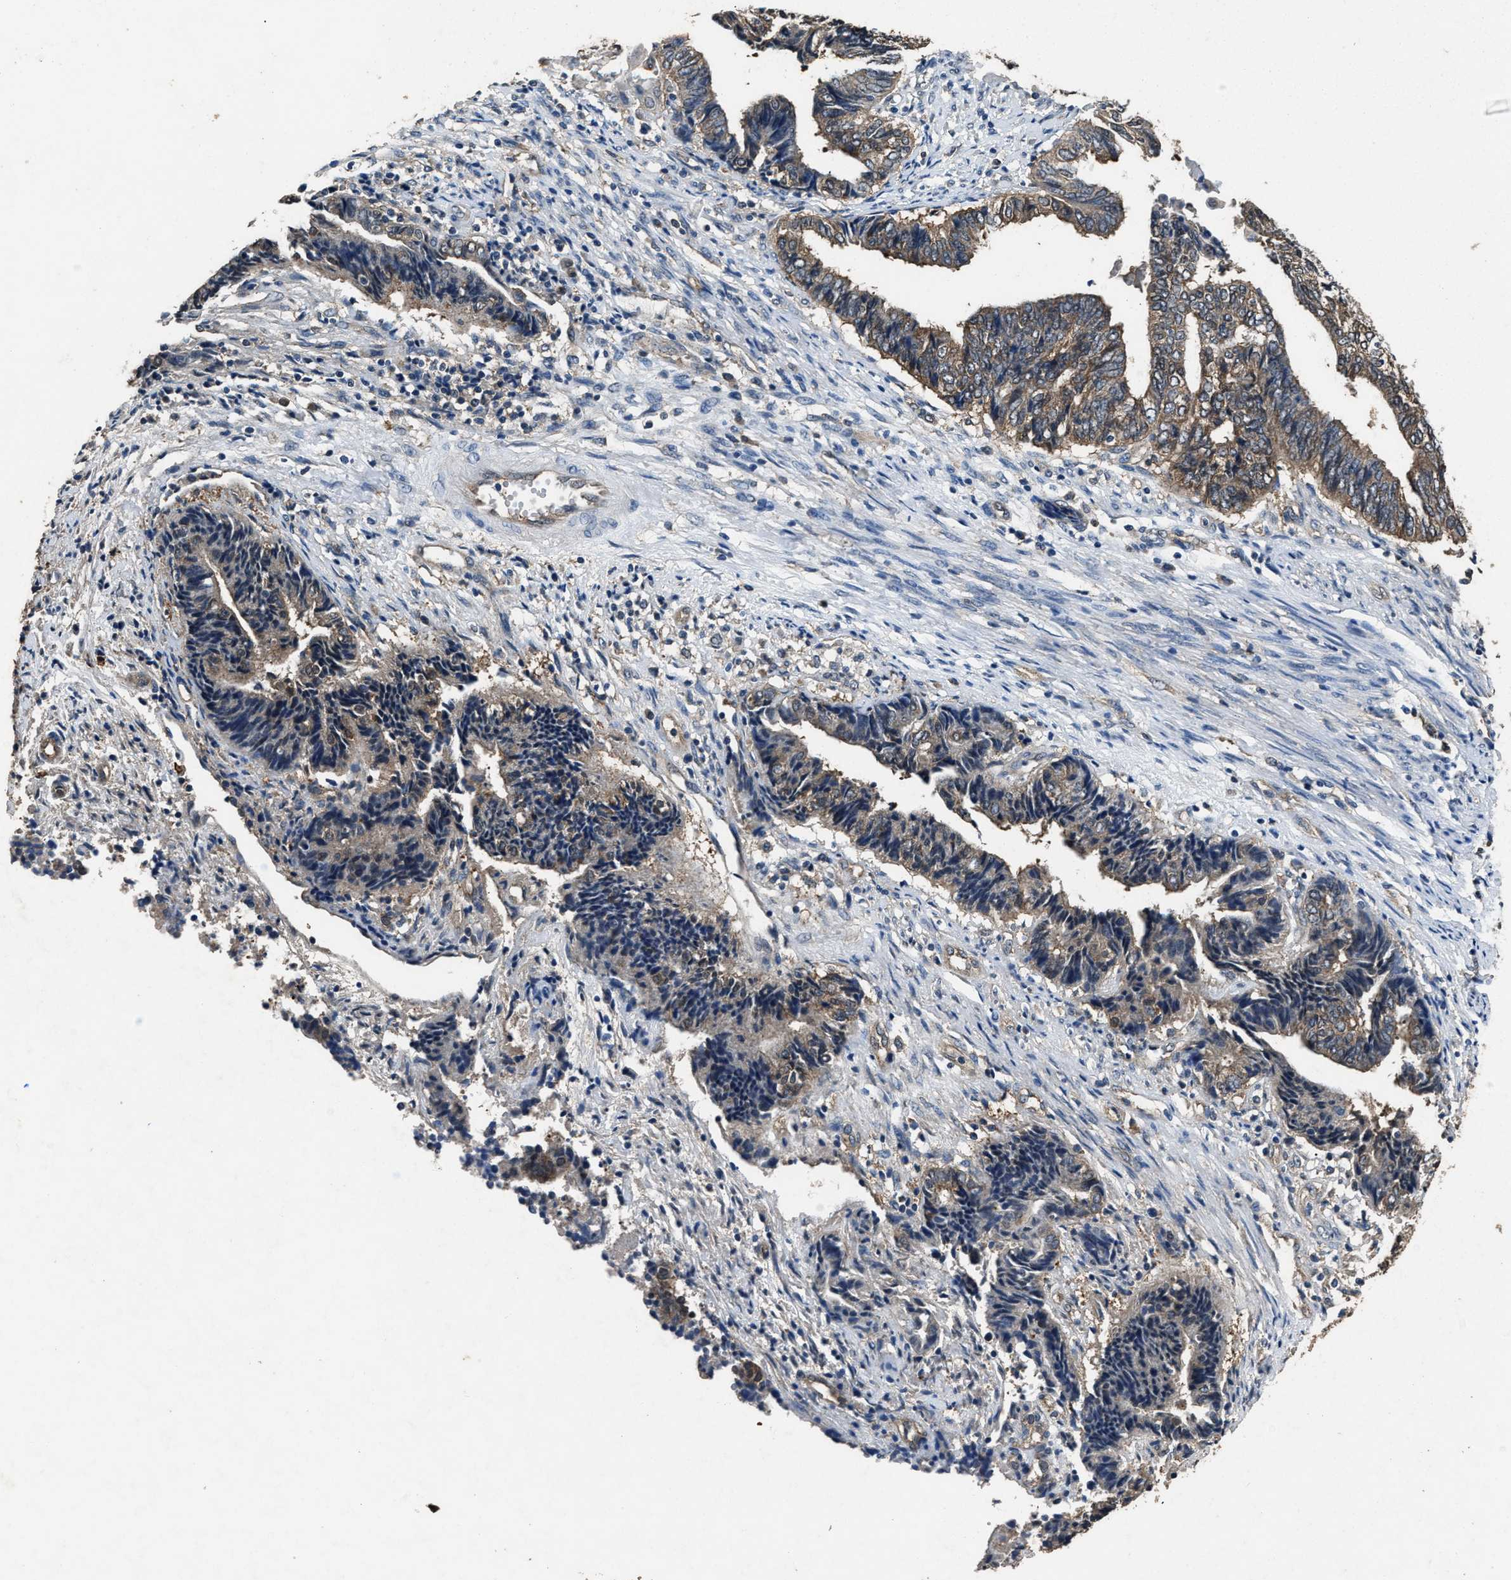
{"staining": {"intensity": "moderate", "quantity": "25%-75%", "location": "cytoplasmic/membranous,nuclear"}, "tissue": "endometrial cancer", "cell_type": "Tumor cells", "image_type": "cancer", "snomed": [{"axis": "morphology", "description": "Adenocarcinoma, NOS"}, {"axis": "topography", "description": "Uterus"}, {"axis": "topography", "description": "Endometrium"}], "caption": "Adenocarcinoma (endometrial) stained for a protein (brown) exhibits moderate cytoplasmic/membranous and nuclear positive positivity in about 25%-75% of tumor cells.", "gene": "YWHAE", "patient": {"sex": "female", "age": 70}}